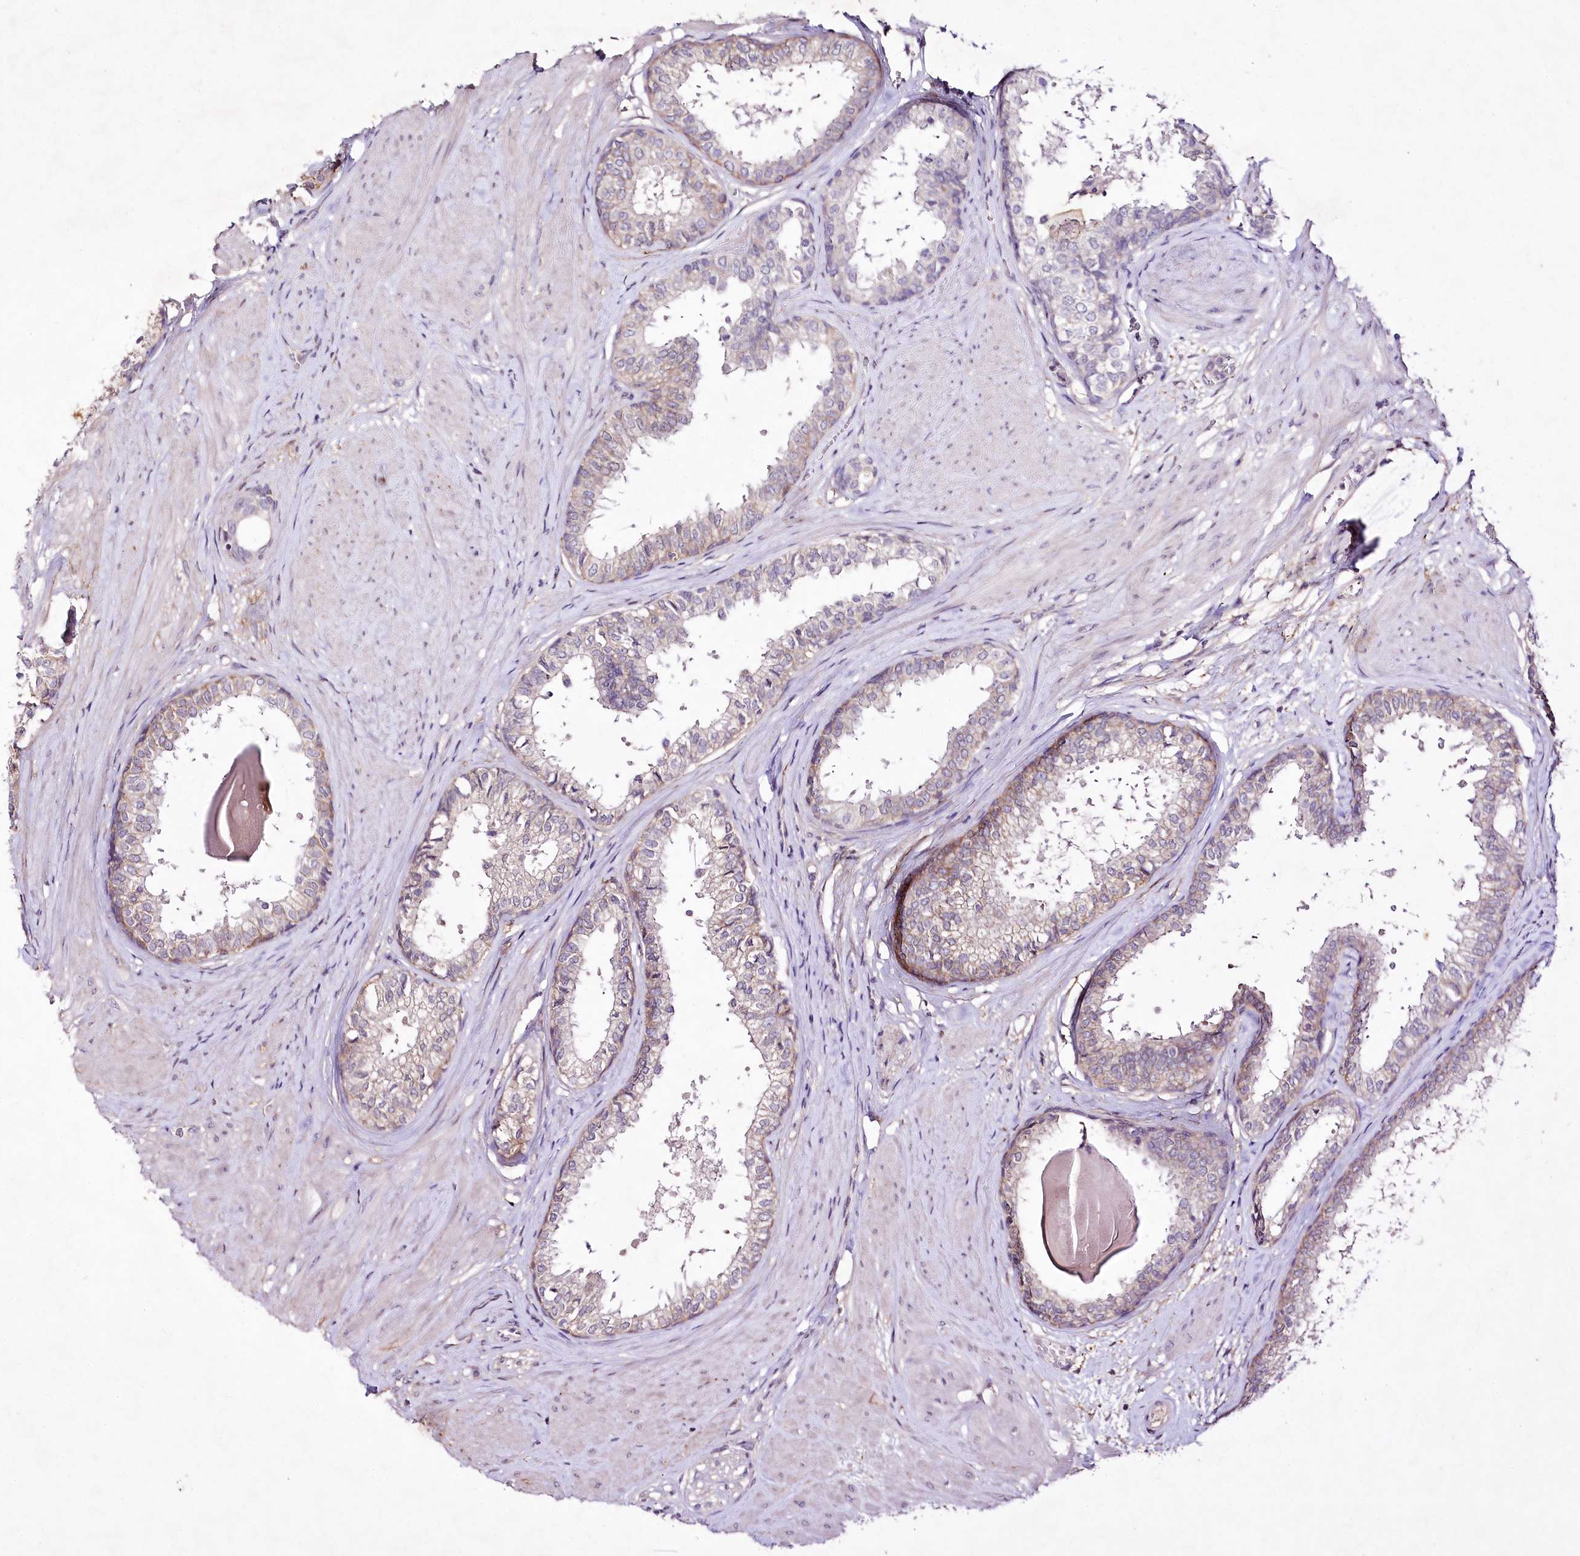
{"staining": {"intensity": "weak", "quantity": "<25%", "location": "cytoplasmic/membranous"}, "tissue": "prostate", "cell_type": "Glandular cells", "image_type": "normal", "snomed": [{"axis": "morphology", "description": "Normal tissue, NOS"}, {"axis": "topography", "description": "Prostate"}], "caption": "DAB immunohistochemical staining of unremarkable prostate reveals no significant positivity in glandular cells. (DAB (3,3'-diaminobenzidine) IHC visualized using brightfield microscopy, high magnification).", "gene": "ENPP1", "patient": {"sex": "male", "age": 48}}